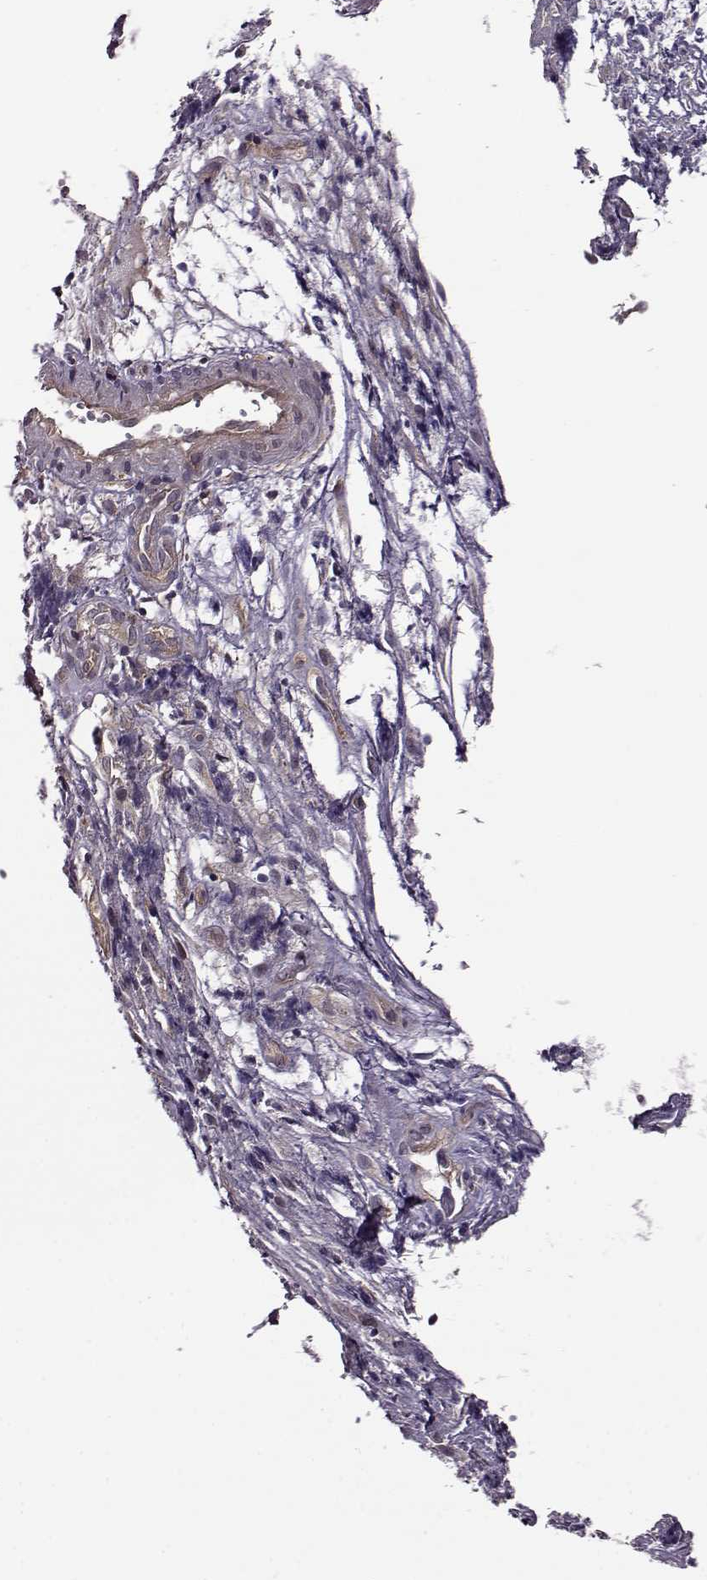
{"staining": {"intensity": "strong", "quantity": ">75%", "location": "cytoplasmic/membranous"}, "tissue": "nasopharynx", "cell_type": "Respiratory epithelial cells", "image_type": "normal", "snomed": [{"axis": "morphology", "description": "Normal tissue, NOS"}, {"axis": "topography", "description": "Nasopharynx"}], "caption": "Benign nasopharynx exhibits strong cytoplasmic/membranous positivity in about >75% of respiratory epithelial cells Nuclei are stained in blue..", "gene": "URI1", "patient": {"sex": "male", "age": 31}}